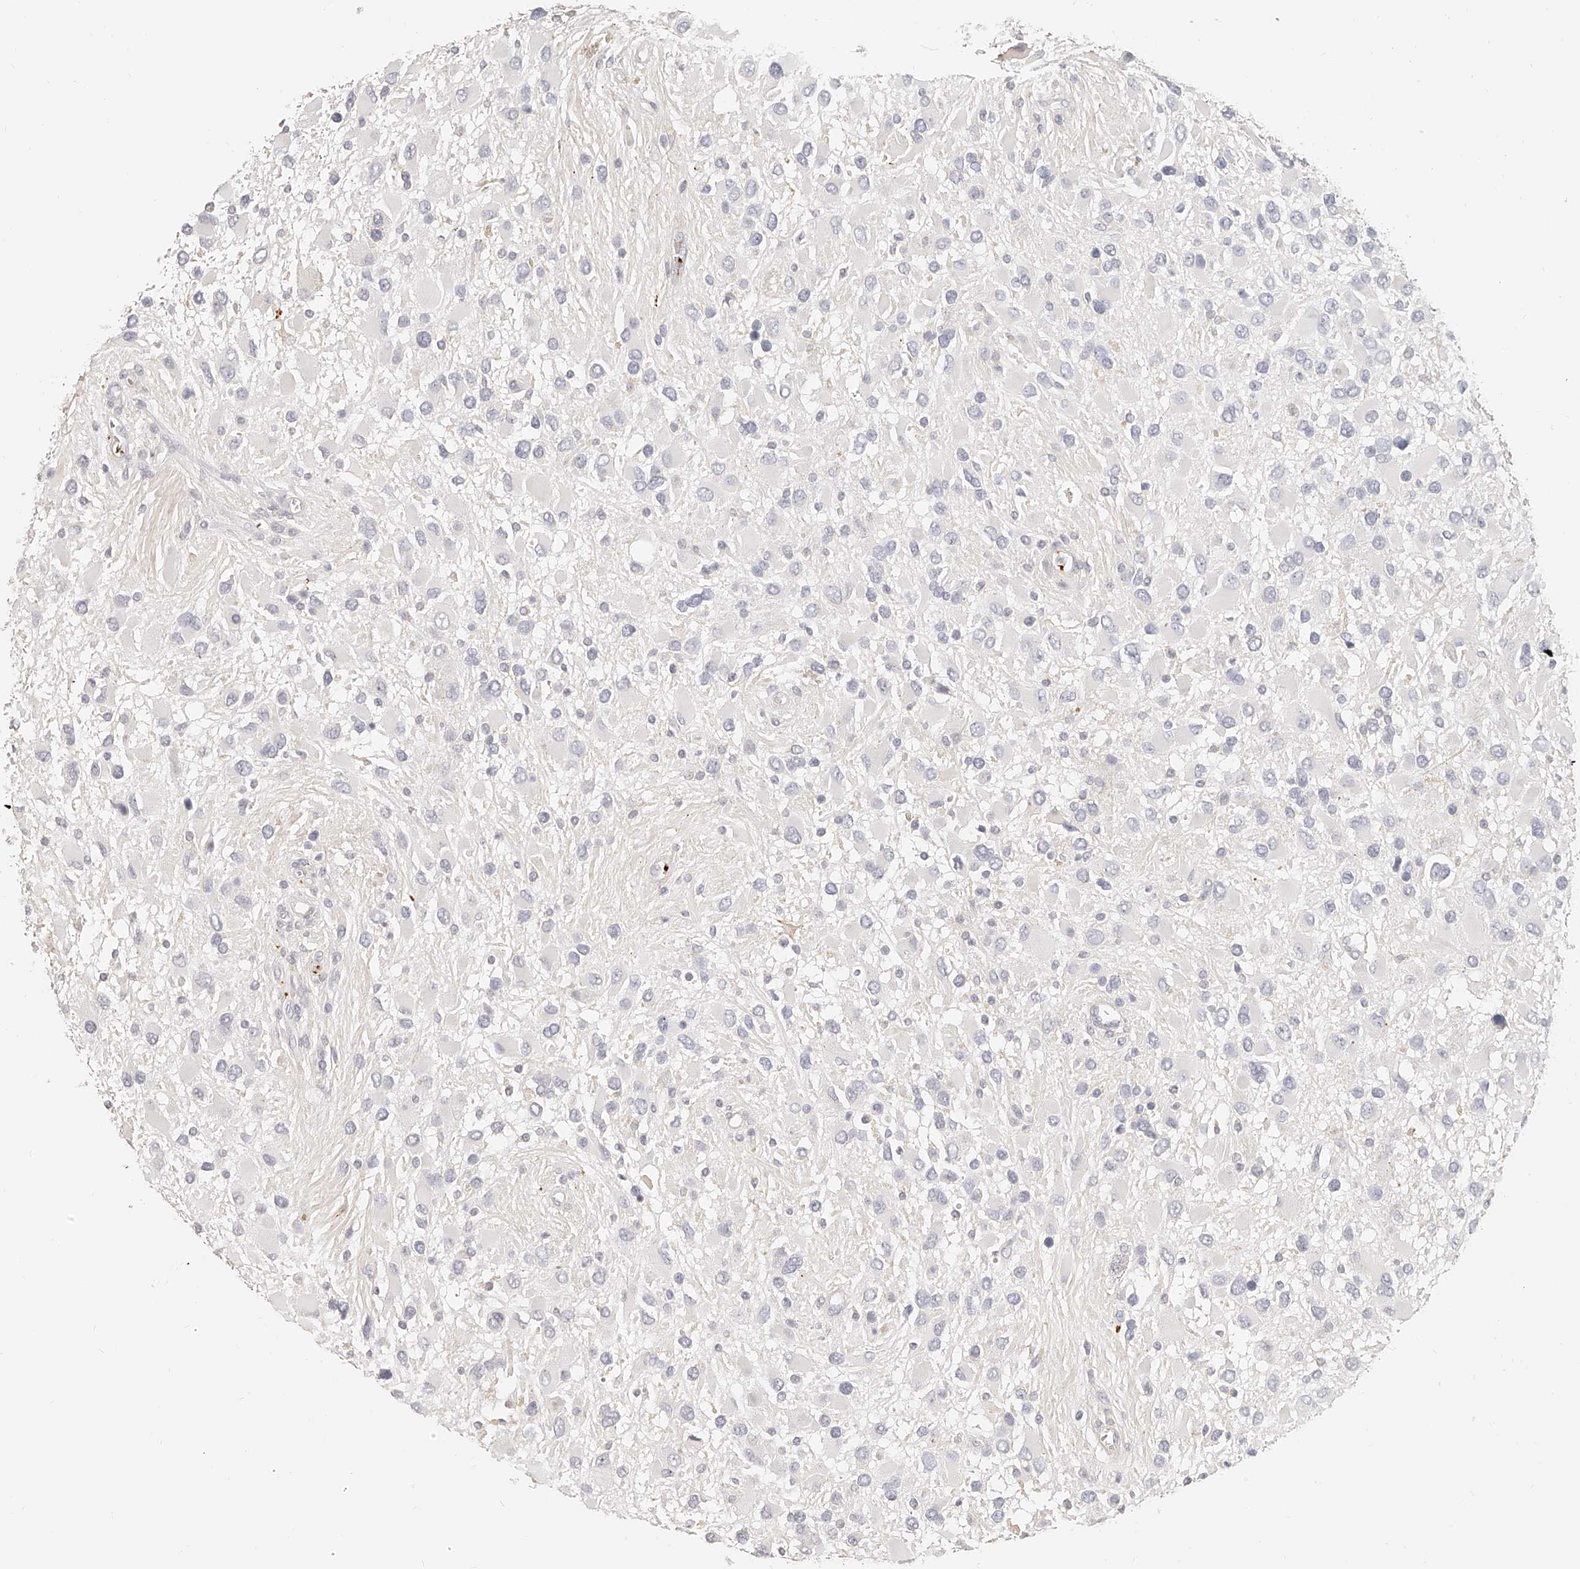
{"staining": {"intensity": "negative", "quantity": "none", "location": "none"}, "tissue": "glioma", "cell_type": "Tumor cells", "image_type": "cancer", "snomed": [{"axis": "morphology", "description": "Glioma, malignant, High grade"}, {"axis": "topography", "description": "Brain"}], "caption": "Immunohistochemistry histopathology image of neoplastic tissue: human malignant glioma (high-grade) stained with DAB (3,3'-diaminobenzidine) exhibits no significant protein positivity in tumor cells.", "gene": "ITGB3", "patient": {"sex": "male", "age": 53}}